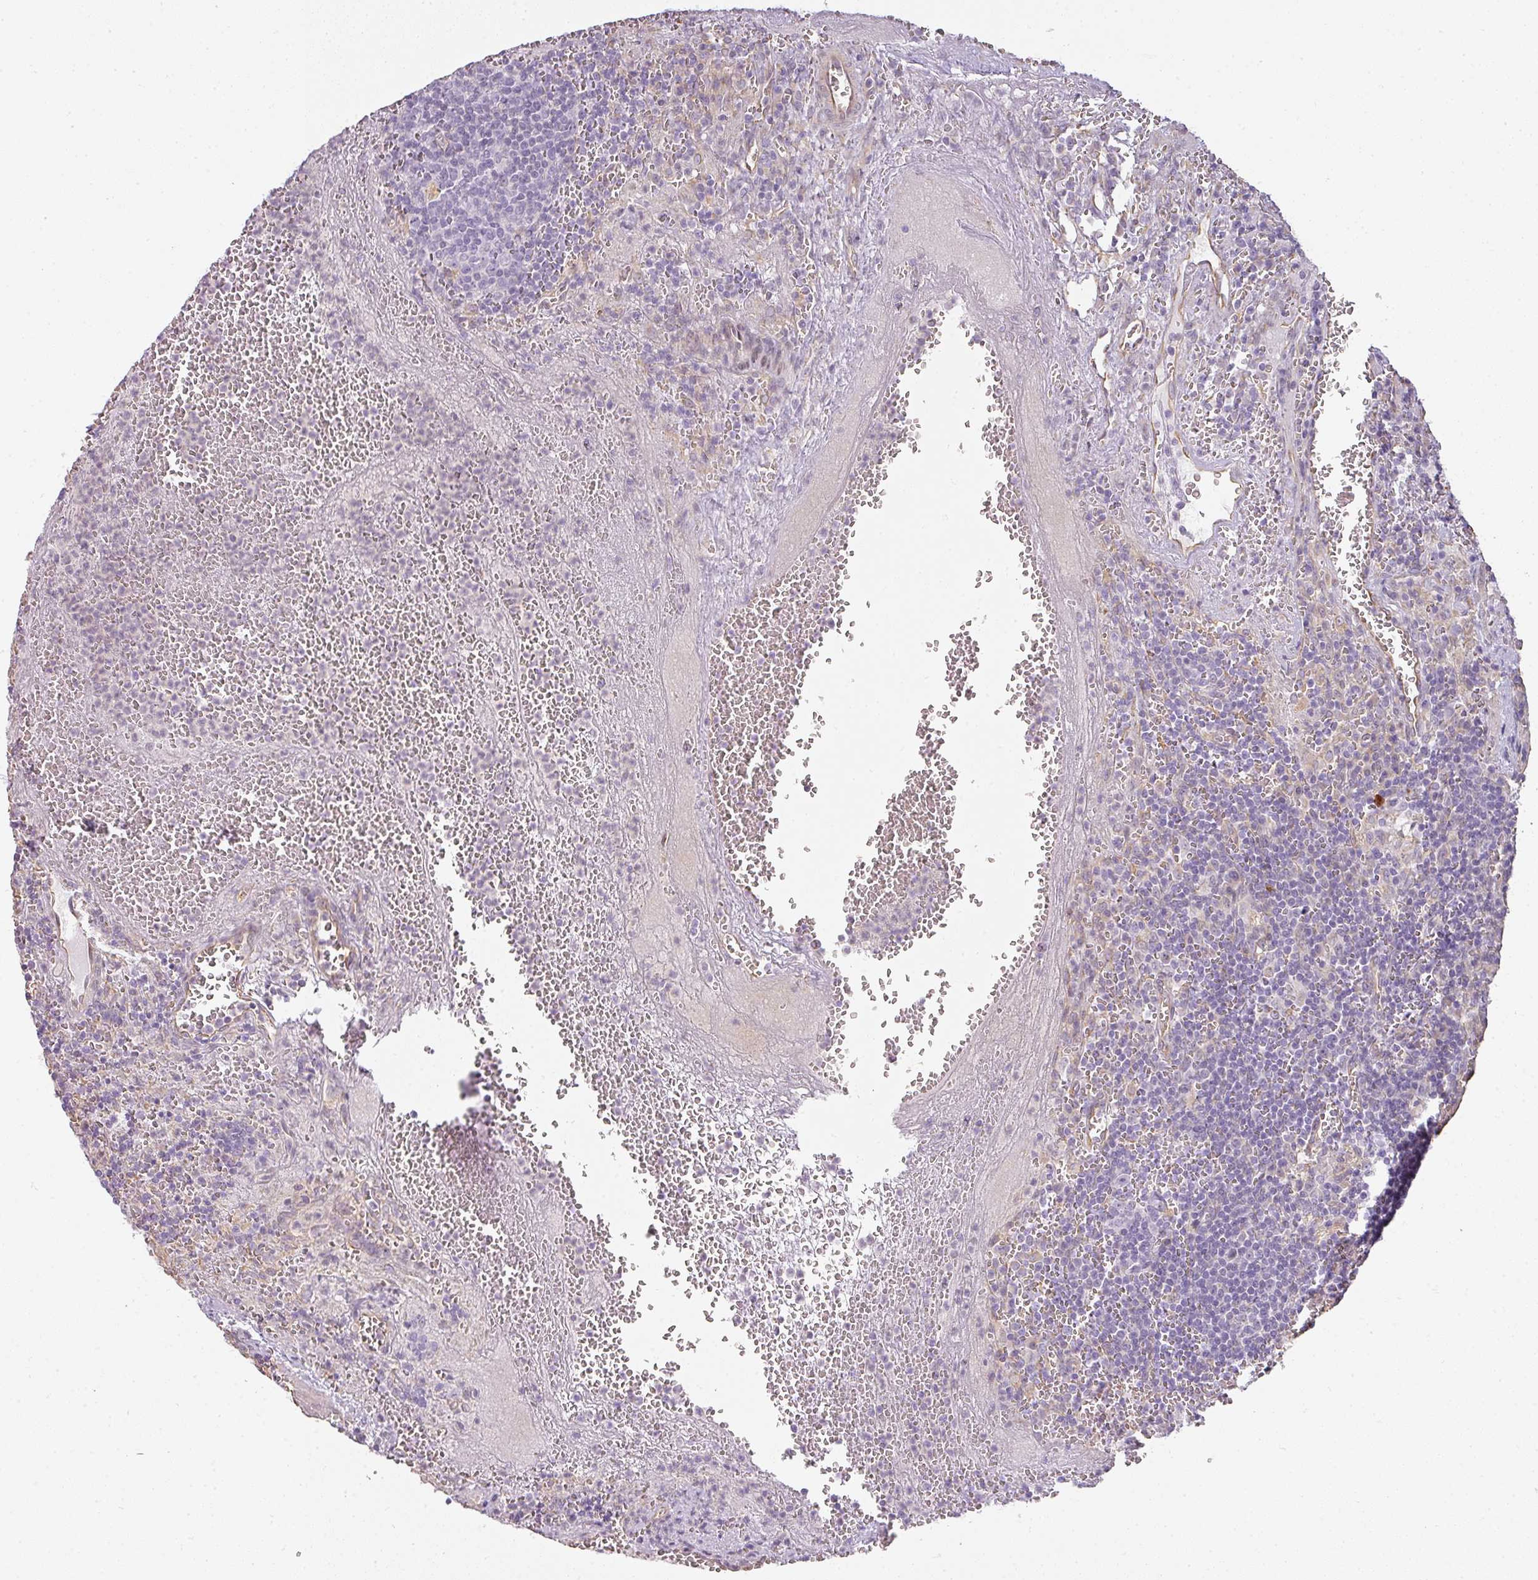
{"staining": {"intensity": "negative", "quantity": "none", "location": "none"}, "tissue": "lymph node", "cell_type": "Germinal center cells", "image_type": "normal", "snomed": [{"axis": "morphology", "description": "Normal tissue, NOS"}, {"axis": "topography", "description": "Lymph node"}], "caption": "This photomicrograph is of benign lymph node stained with IHC to label a protein in brown with the nuclei are counter-stained blue. There is no staining in germinal center cells.", "gene": "ATP8B2", "patient": {"sex": "male", "age": 50}}